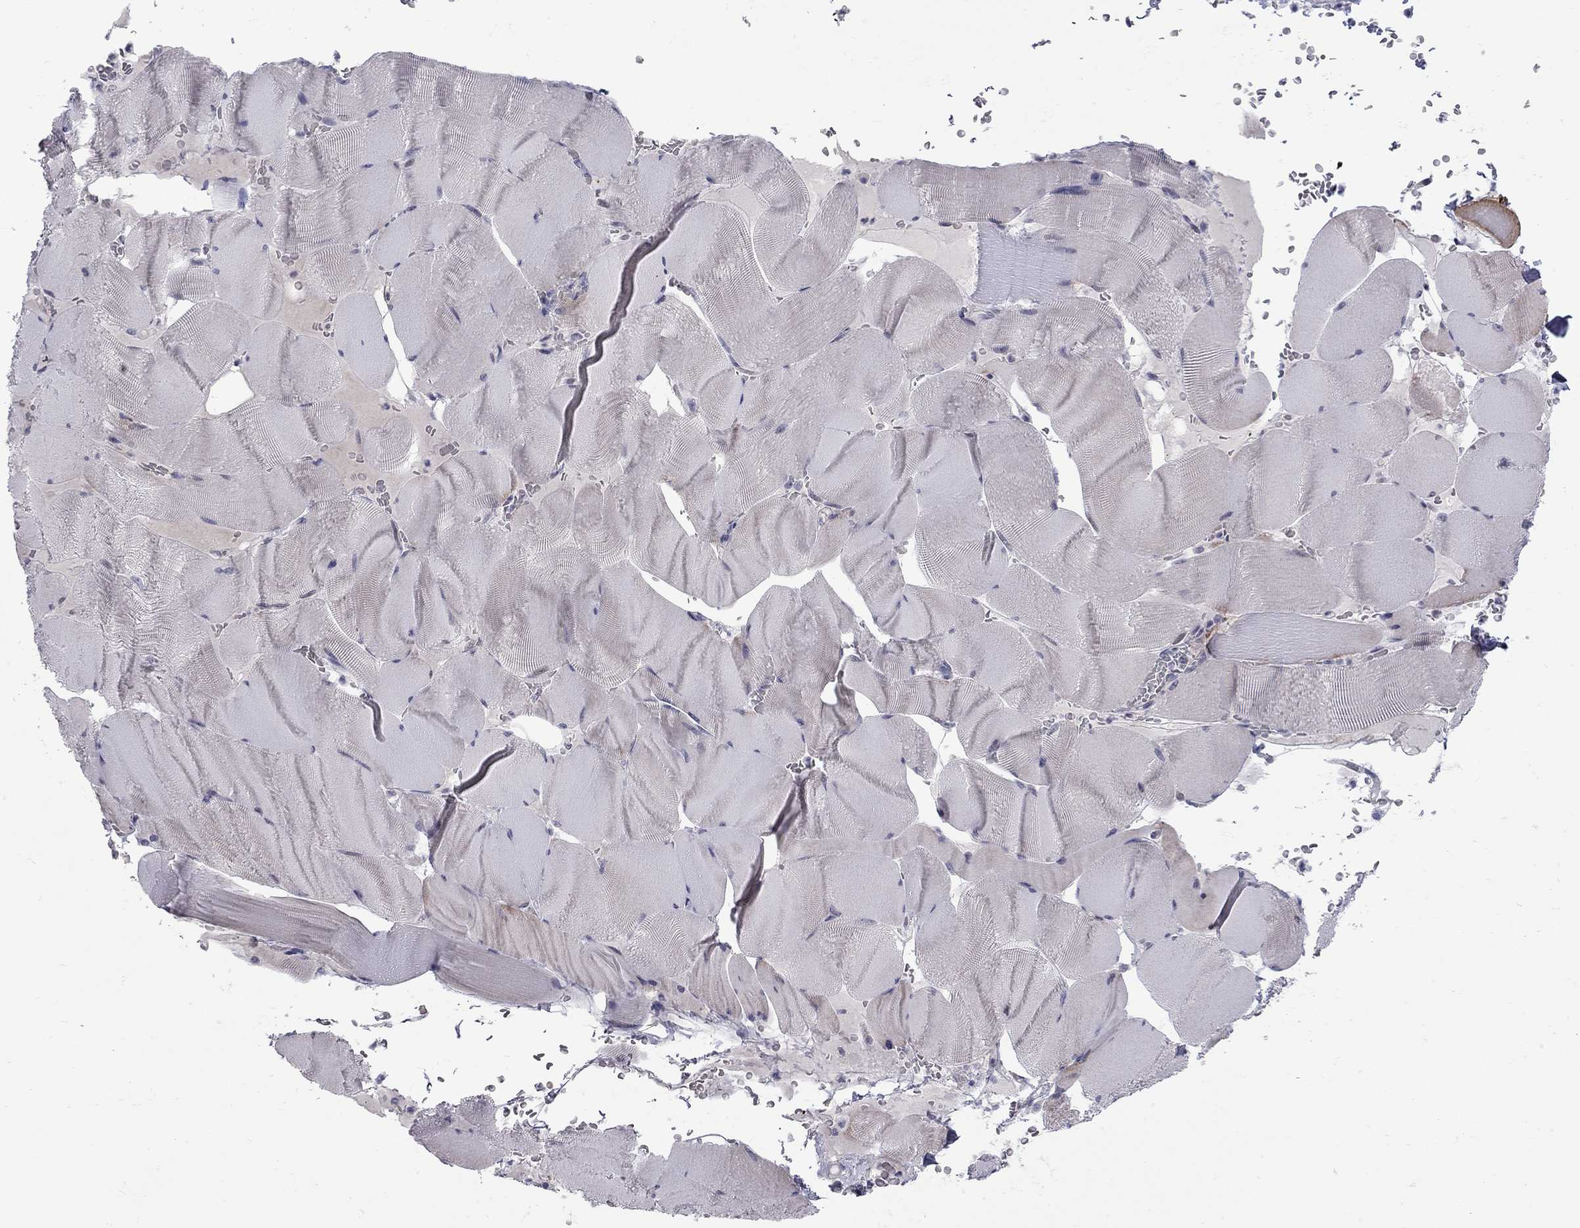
{"staining": {"intensity": "negative", "quantity": "none", "location": "none"}, "tissue": "skeletal muscle", "cell_type": "Myocytes", "image_type": "normal", "snomed": [{"axis": "morphology", "description": "Normal tissue, NOS"}, {"axis": "topography", "description": "Skeletal muscle"}], "caption": "A high-resolution micrograph shows immunohistochemistry staining of normal skeletal muscle, which demonstrates no significant staining in myocytes.", "gene": "NRARP", "patient": {"sex": "male", "age": 56}}